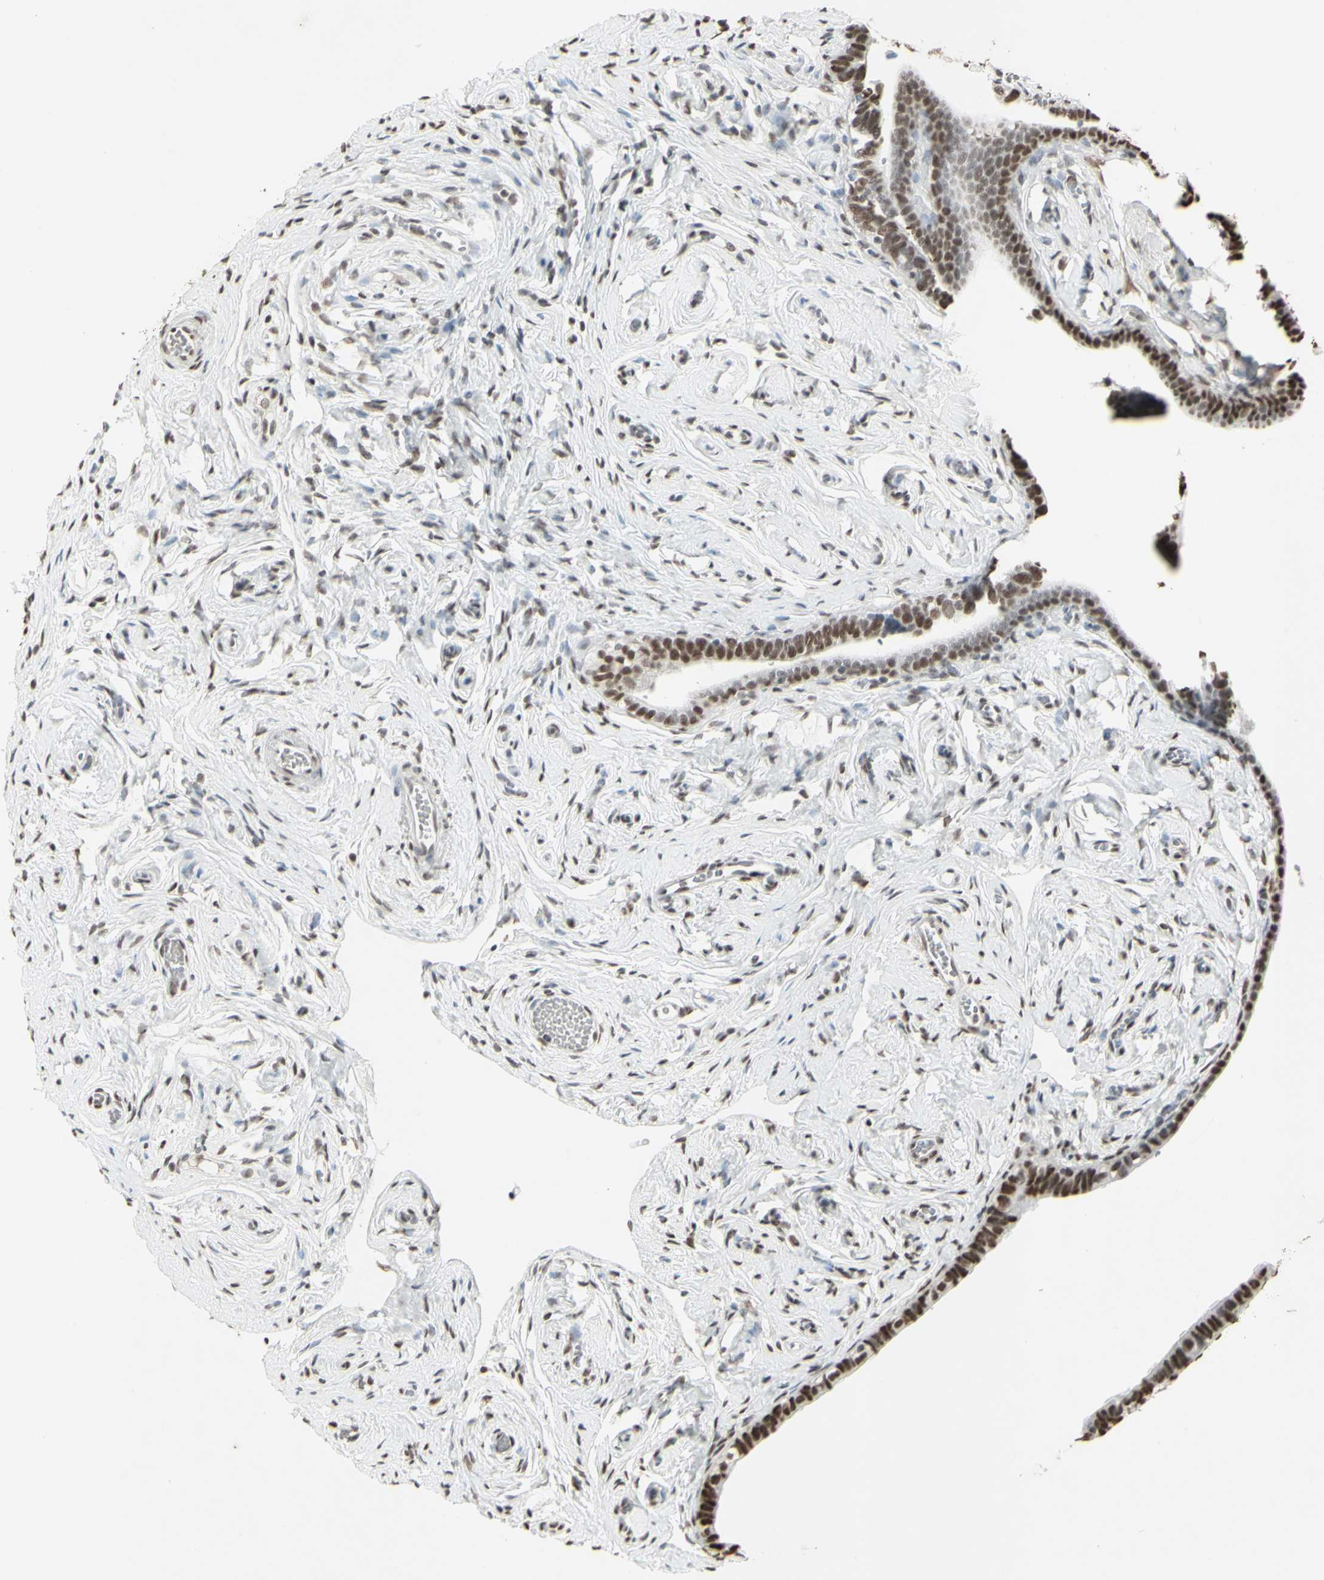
{"staining": {"intensity": "moderate", "quantity": ">75%", "location": "nuclear"}, "tissue": "fallopian tube", "cell_type": "Glandular cells", "image_type": "normal", "snomed": [{"axis": "morphology", "description": "Normal tissue, NOS"}, {"axis": "topography", "description": "Fallopian tube"}], "caption": "A micrograph of human fallopian tube stained for a protein shows moderate nuclear brown staining in glandular cells. Ihc stains the protein in brown and the nuclei are stained blue.", "gene": "TRIM28", "patient": {"sex": "female", "age": 71}}